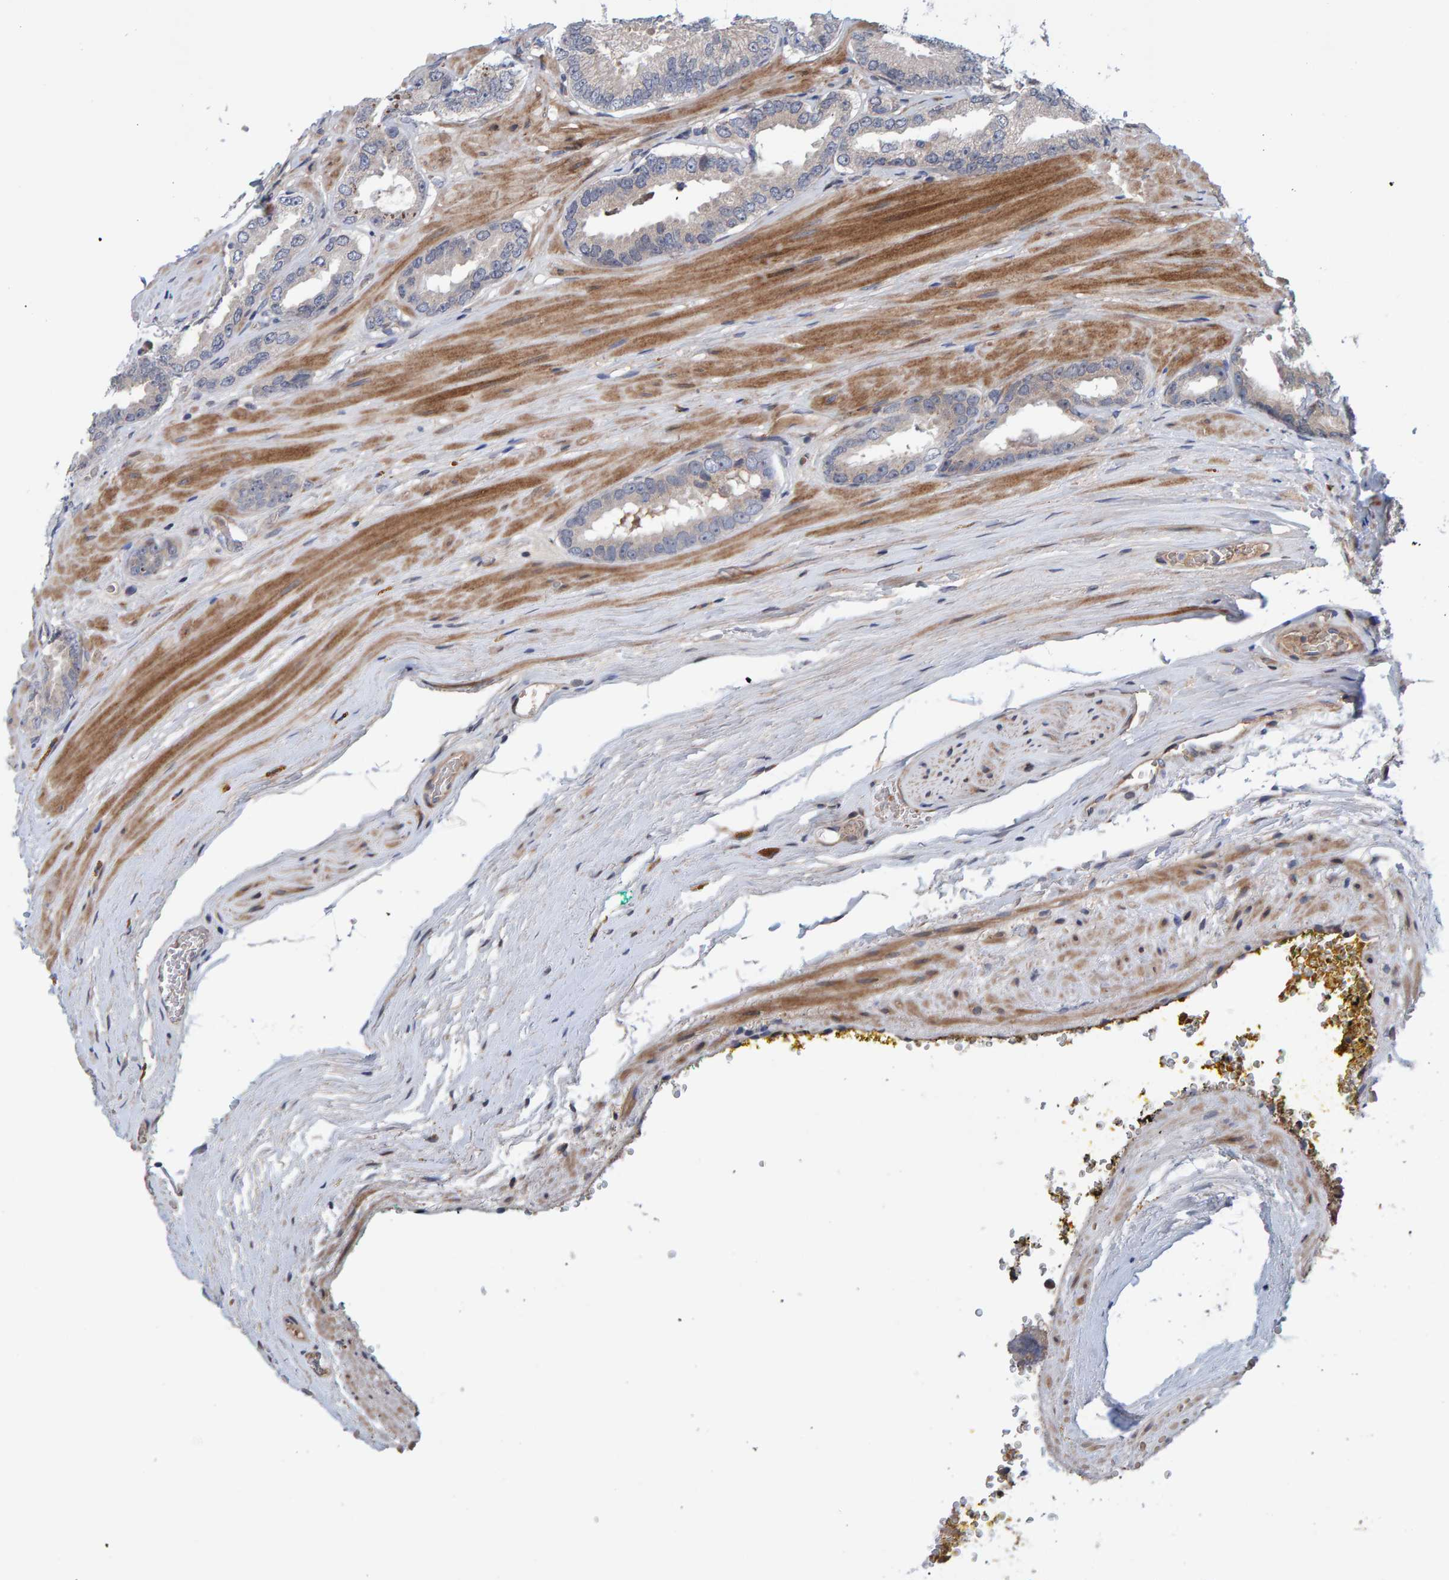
{"staining": {"intensity": "negative", "quantity": "none", "location": "none"}, "tissue": "prostate cancer", "cell_type": "Tumor cells", "image_type": "cancer", "snomed": [{"axis": "morphology", "description": "Adenocarcinoma, Low grade"}, {"axis": "topography", "description": "Prostate"}], "caption": "High power microscopy photomicrograph of an immunohistochemistry (IHC) photomicrograph of prostate low-grade adenocarcinoma, revealing no significant expression in tumor cells. The staining was performed using DAB to visualize the protein expression in brown, while the nuclei were stained in blue with hematoxylin (Magnification: 20x).", "gene": "MFSD6L", "patient": {"sex": "male", "age": 51}}